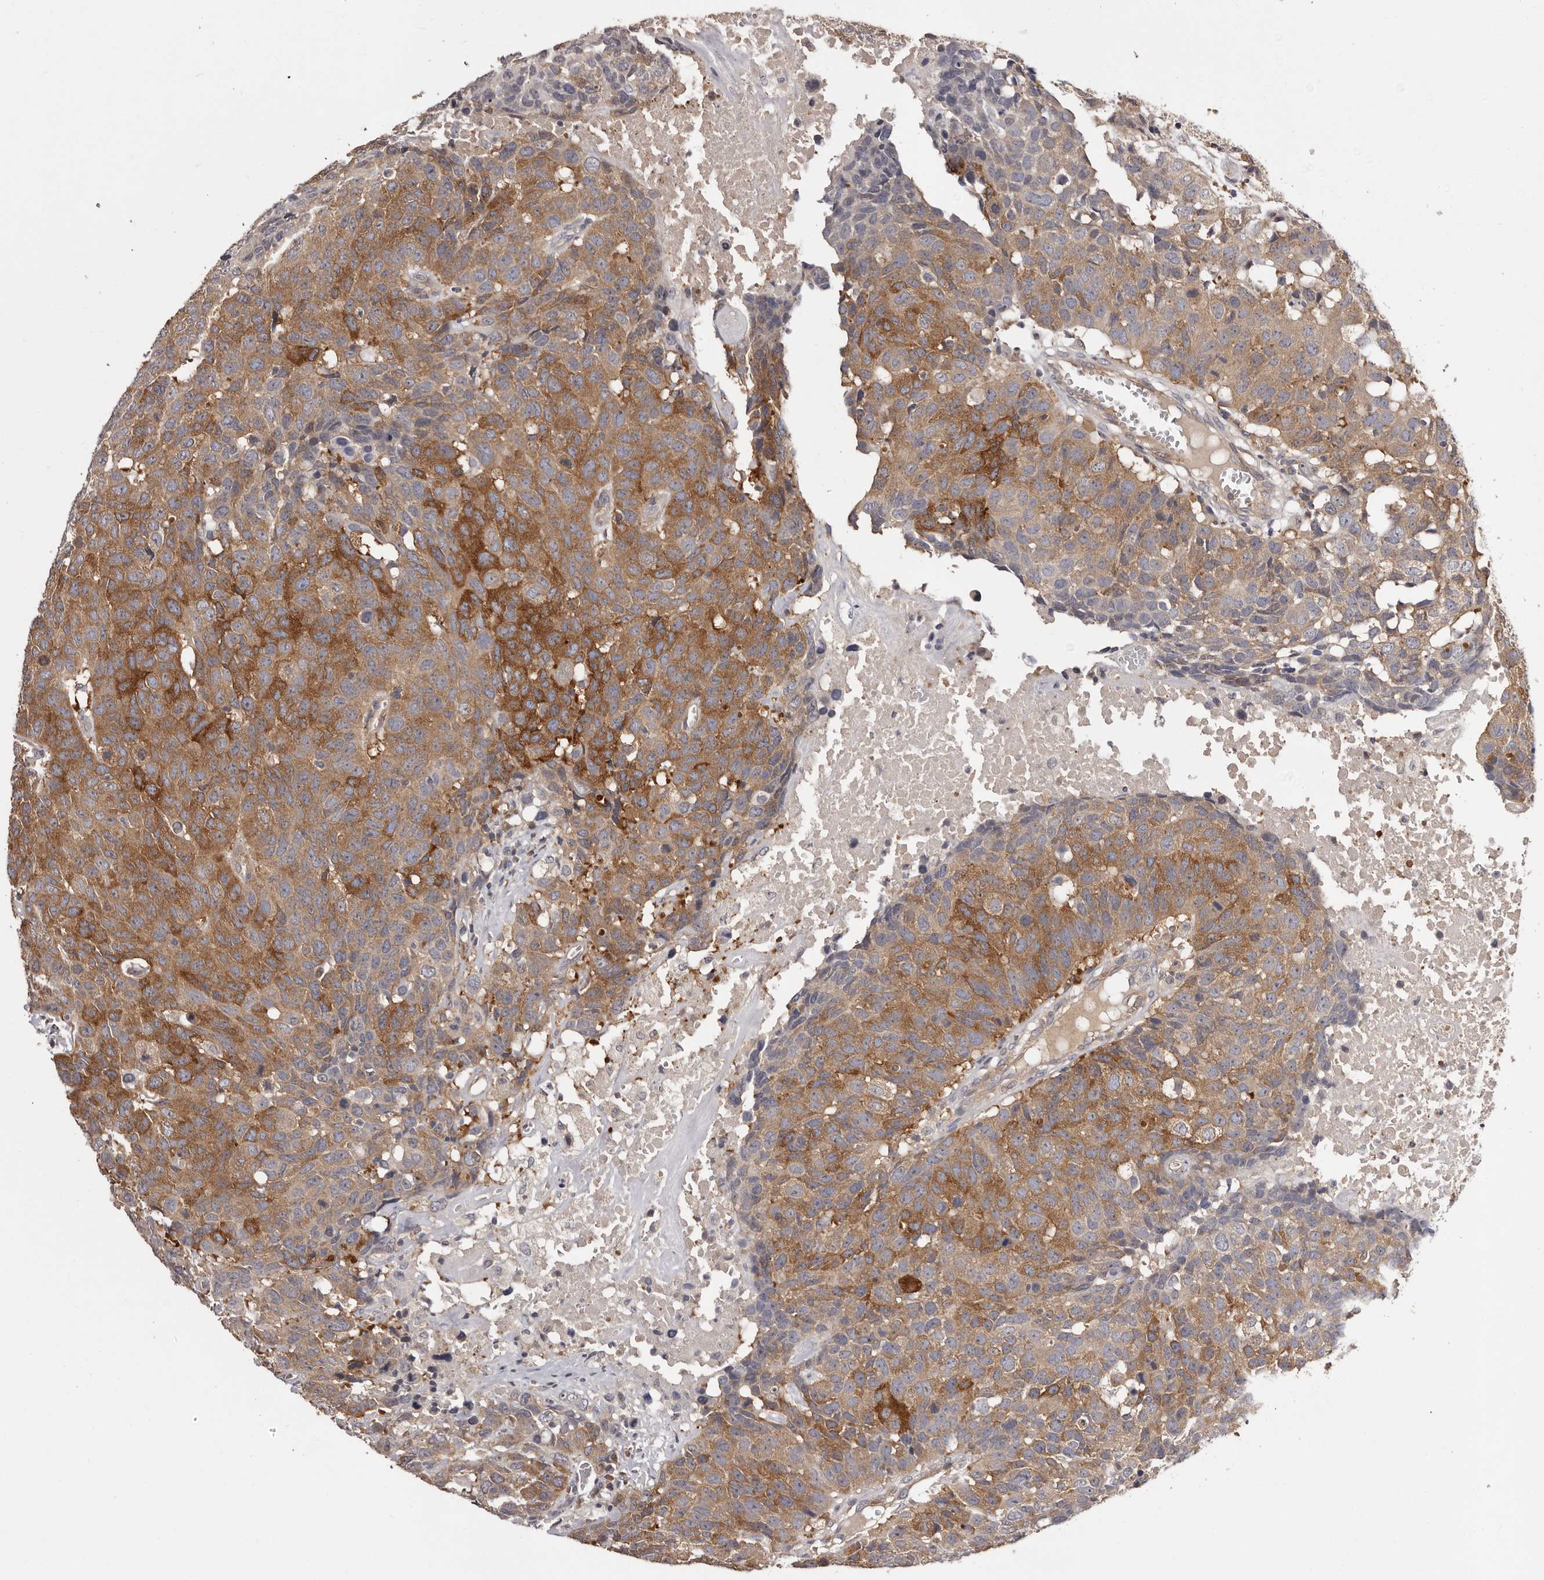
{"staining": {"intensity": "moderate", "quantity": ">75%", "location": "cytoplasmic/membranous"}, "tissue": "head and neck cancer", "cell_type": "Tumor cells", "image_type": "cancer", "snomed": [{"axis": "morphology", "description": "Squamous cell carcinoma, NOS"}, {"axis": "topography", "description": "Head-Neck"}], "caption": "About >75% of tumor cells in human squamous cell carcinoma (head and neck) demonstrate moderate cytoplasmic/membranous protein expression as visualized by brown immunohistochemical staining.", "gene": "LTV1", "patient": {"sex": "male", "age": 66}}